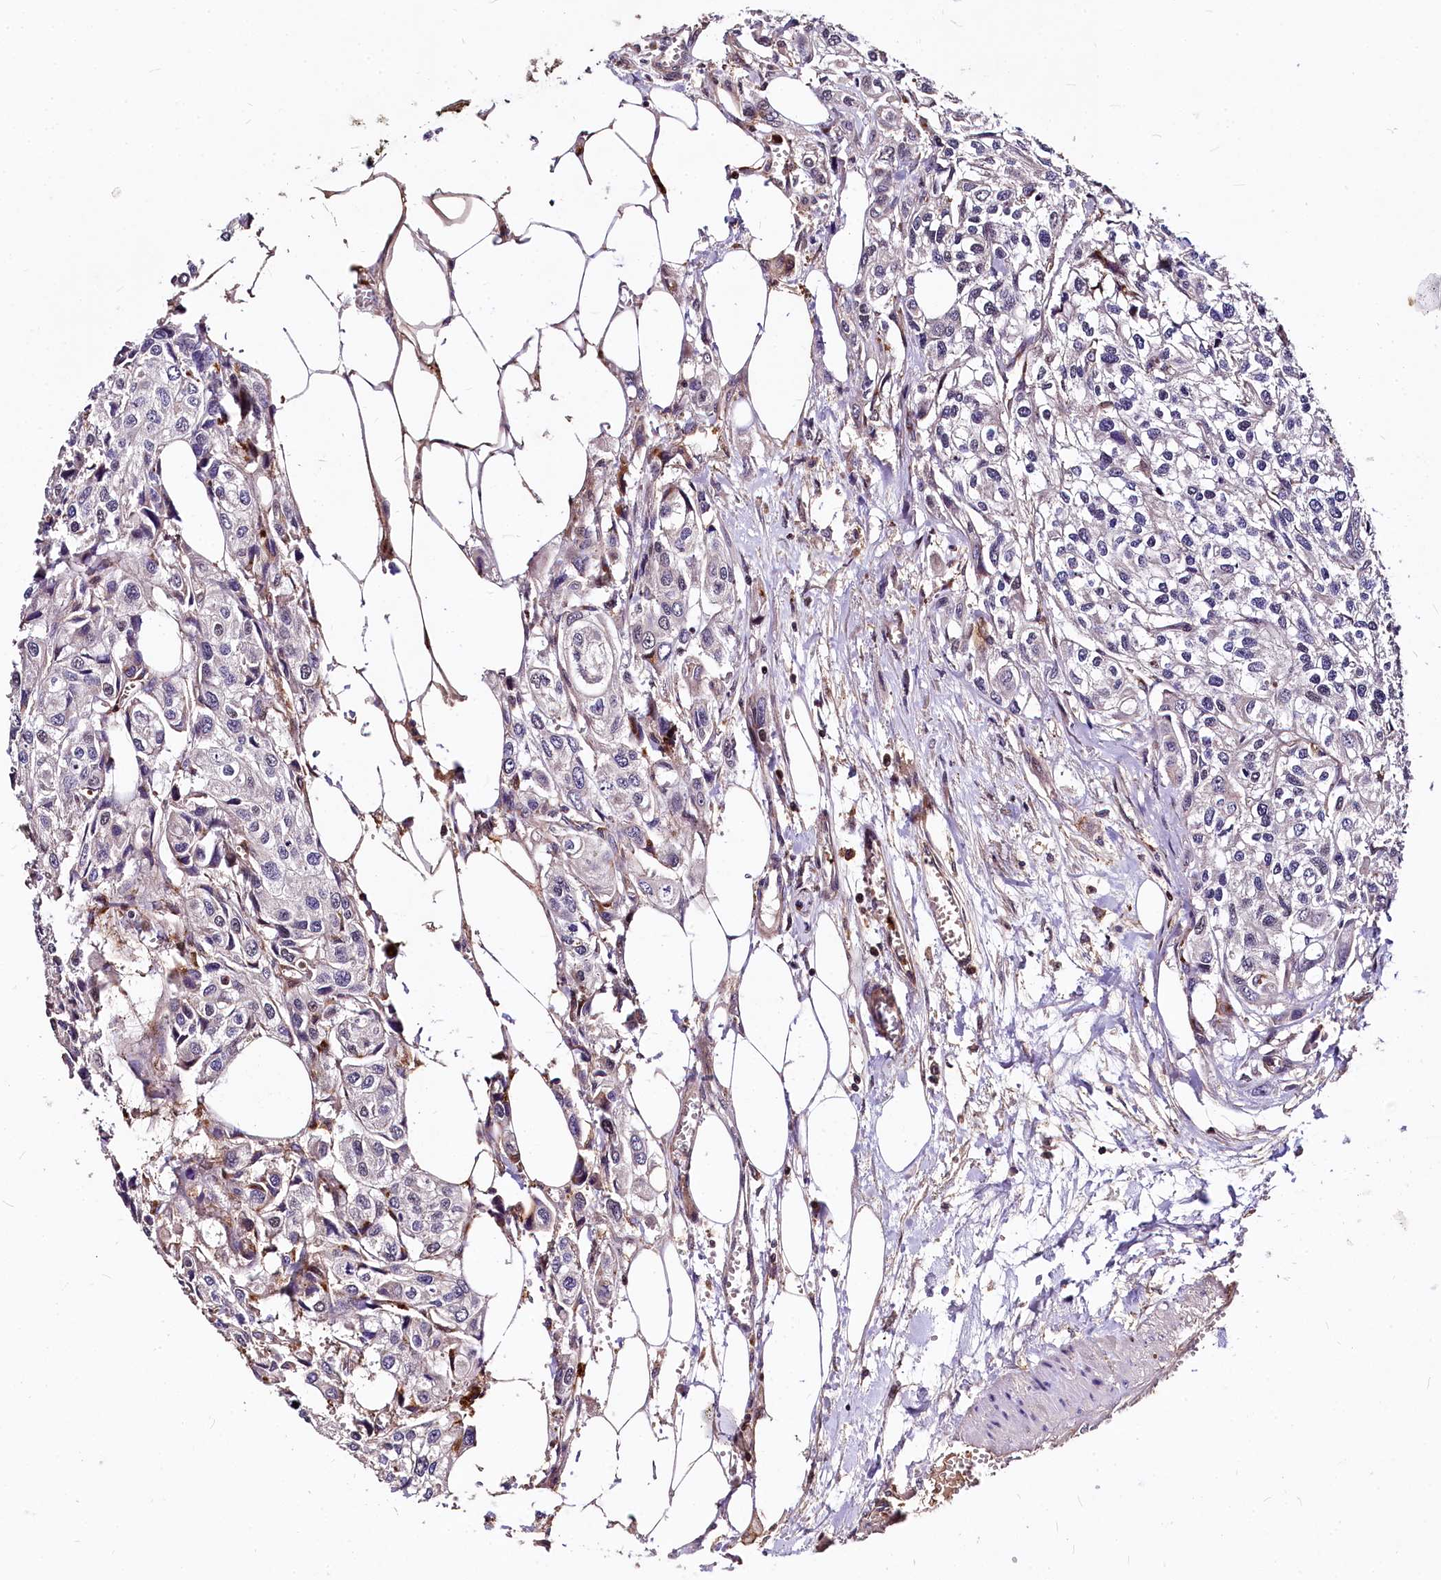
{"staining": {"intensity": "weak", "quantity": "<25%", "location": "cytoplasmic/membranous"}, "tissue": "urothelial cancer", "cell_type": "Tumor cells", "image_type": "cancer", "snomed": [{"axis": "morphology", "description": "Urothelial carcinoma, High grade"}, {"axis": "topography", "description": "Urinary bladder"}], "caption": "Immunohistochemical staining of high-grade urothelial carcinoma reveals no significant positivity in tumor cells.", "gene": "ATG101", "patient": {"sex": "male", "age": 67}}